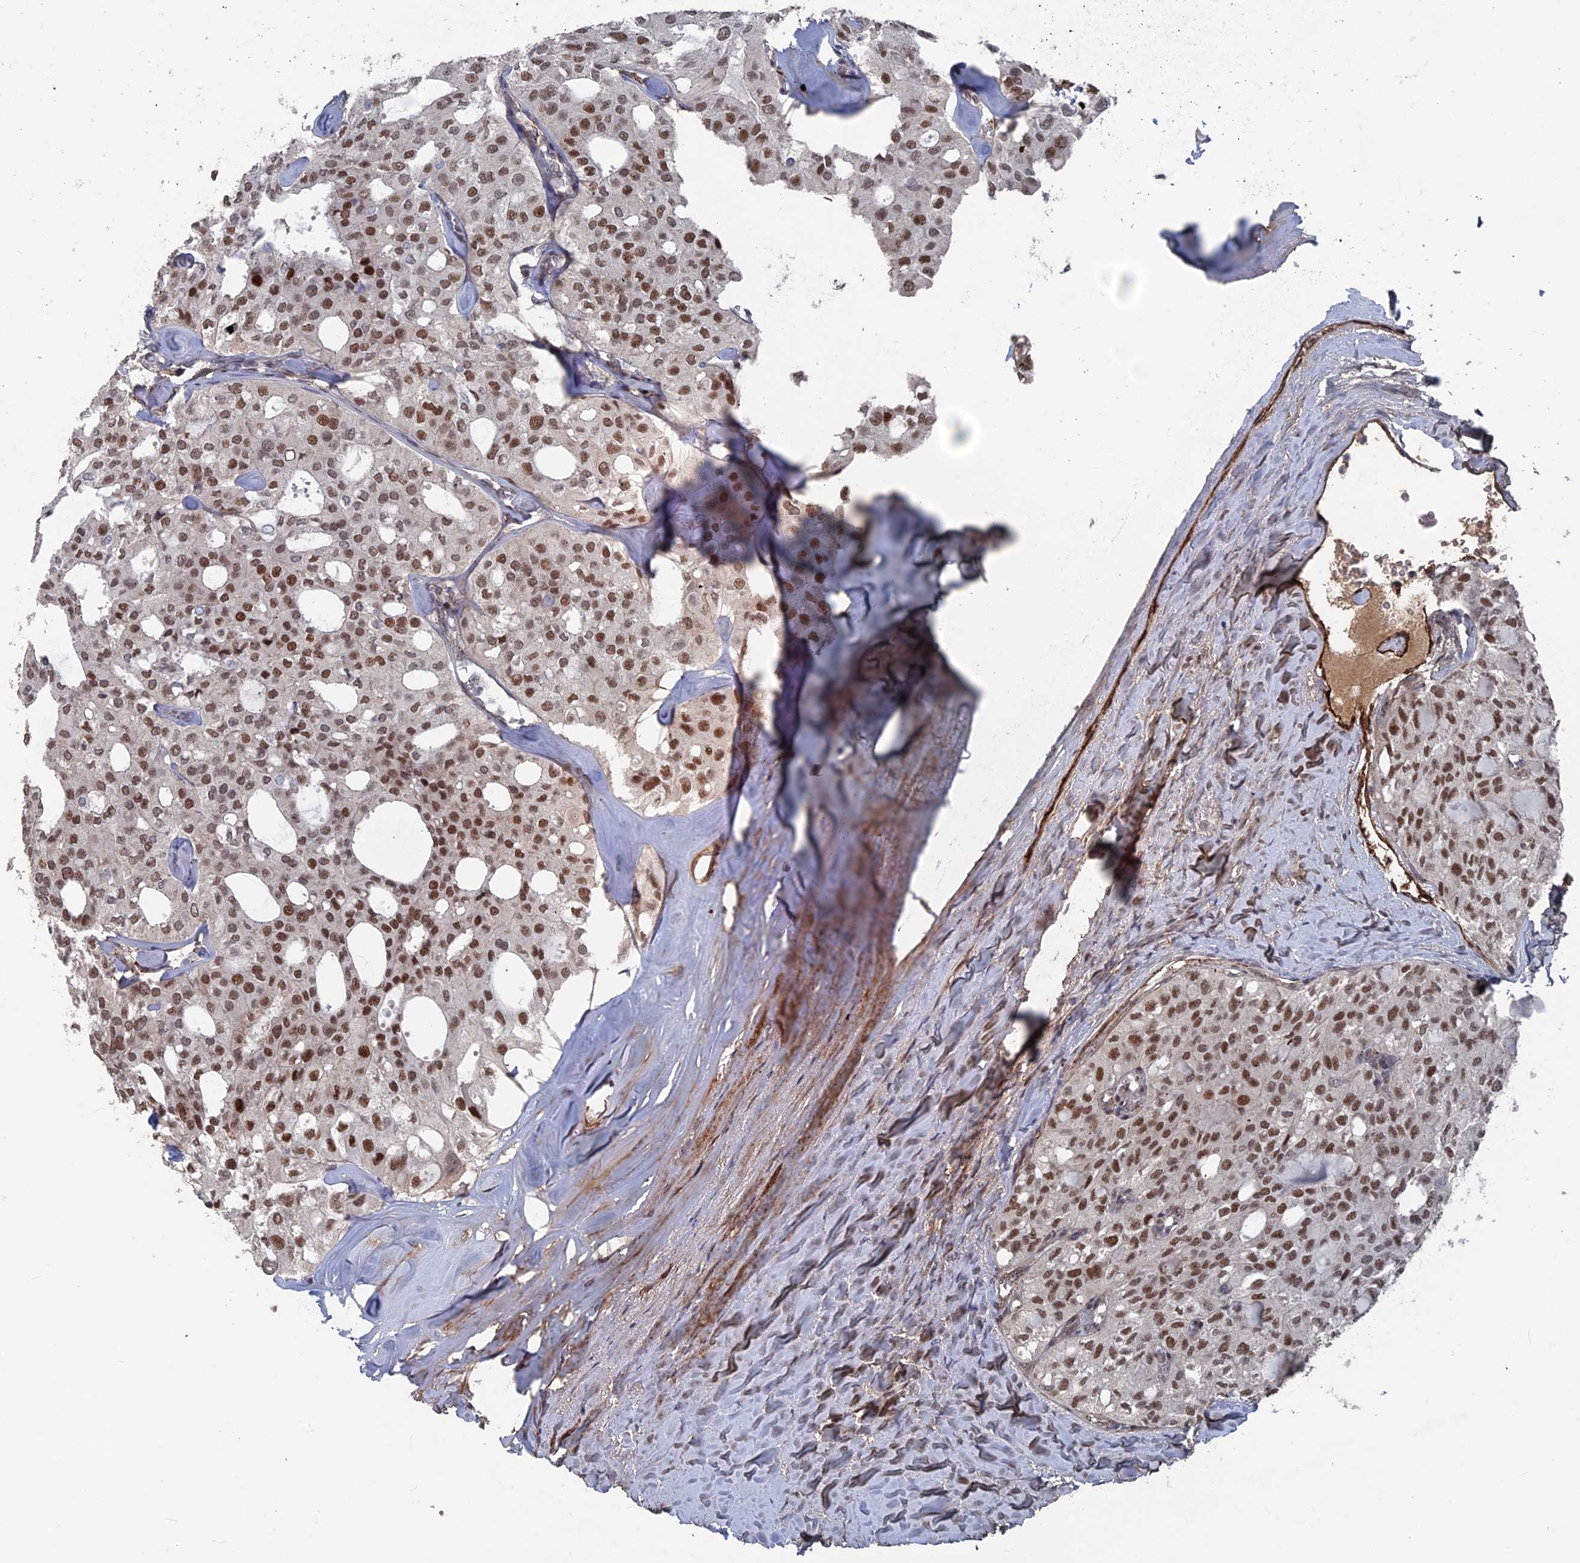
{"staining": {"intensity": "moderate", "quantity": ">75%", "location": "nuclear"}, "tissue": "thyroid cancer", "cell_type": "Tumor cells", "image_type": "cancer", "snomed": [{"axis": "morphology", "description": "Follicular adenoma carcinoma, NOS"}, {"axis": "topography", "description": "Thyroid gland"}], "caption": "High-magnification brightfield microscopy of follicular adenoma carcinoma (thyroid) stained with DAB (brown) and counterstained with hematoxylin (blue). tumor cells exhibit moderate nuclear staining is present in approximately>75% of cells.", "gene": "SH3D21", "patient": {"sex": "male", "age": 75}}